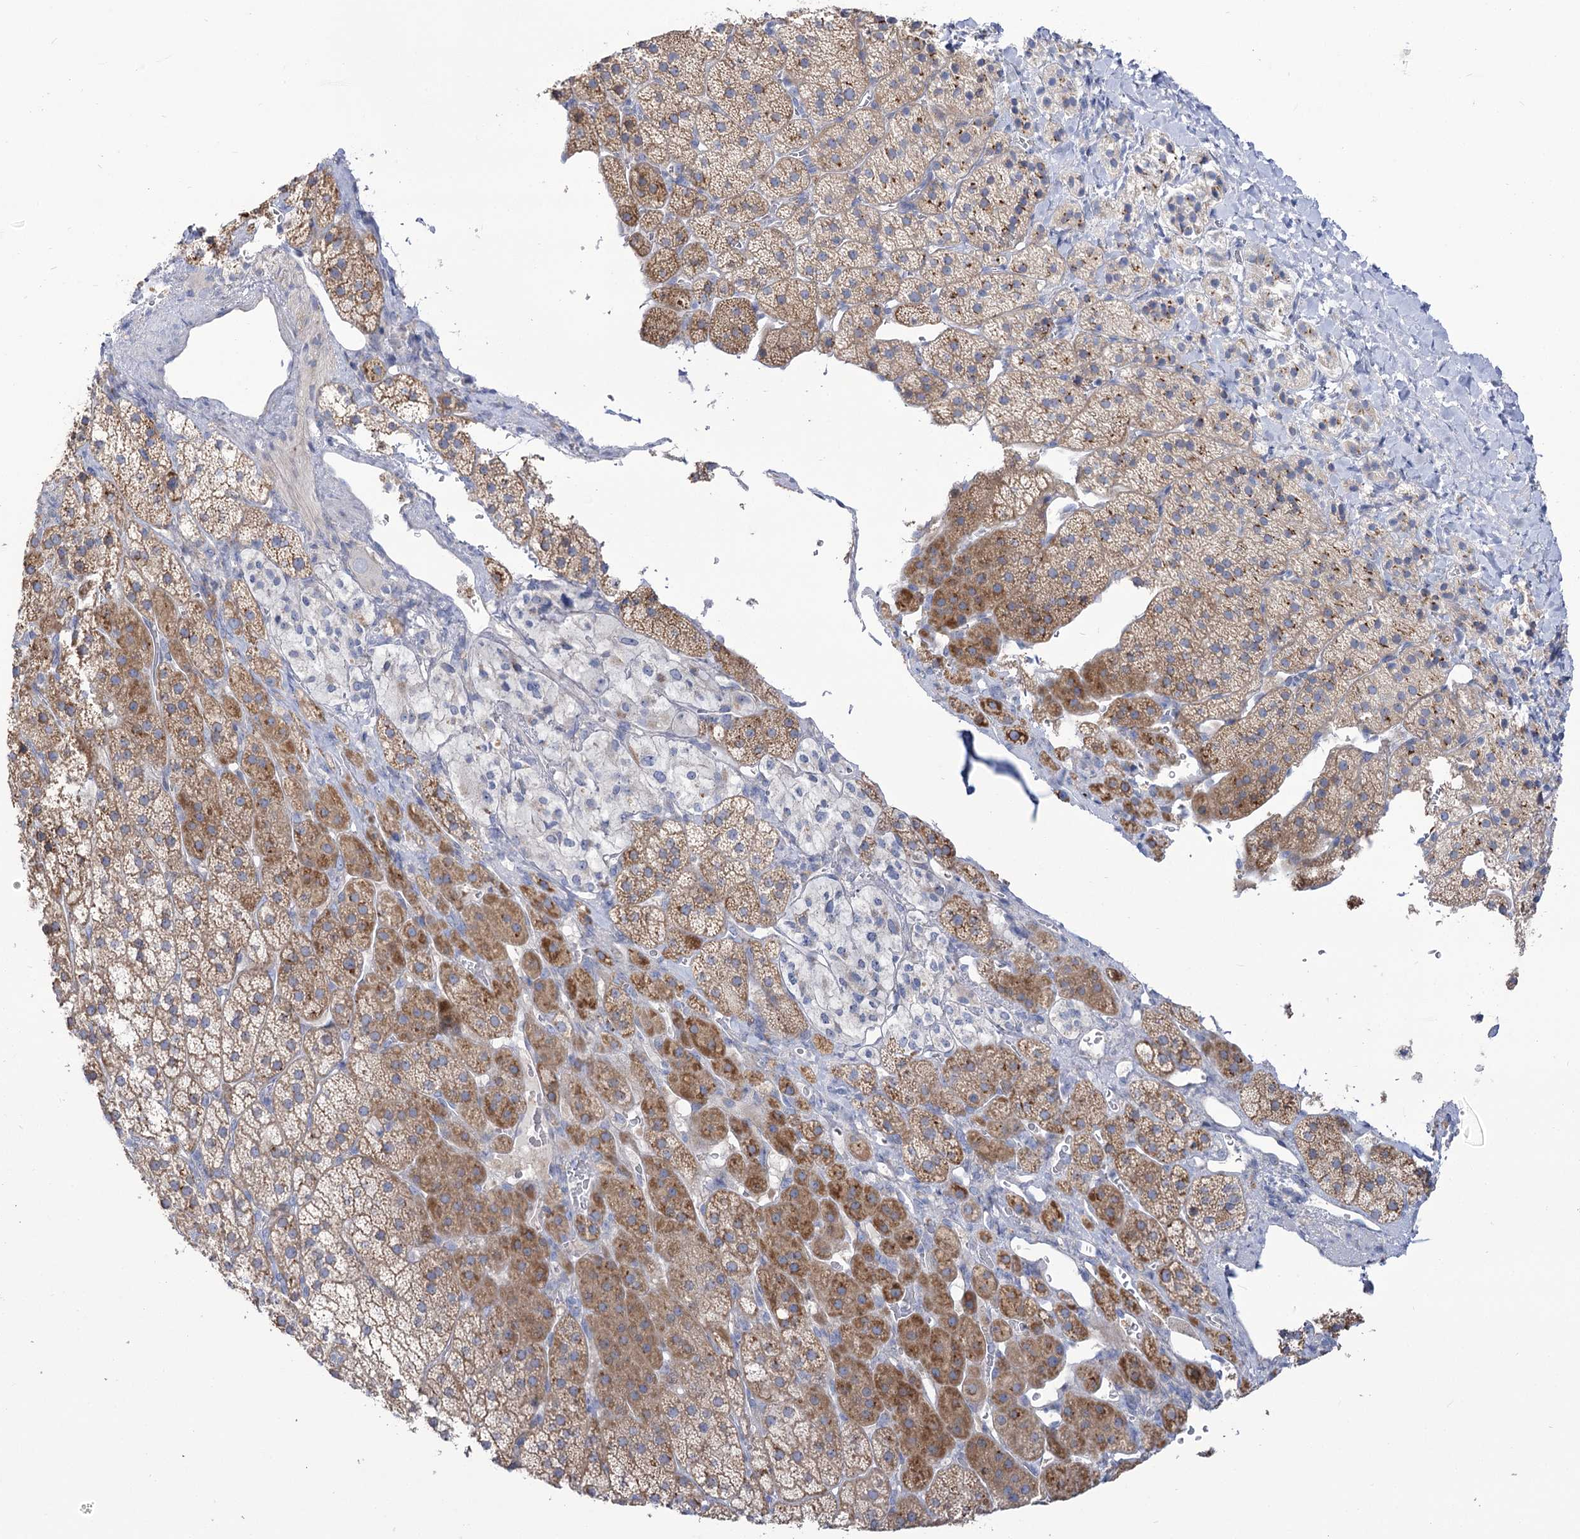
{"staining": {"intensity": "moderate", "quantity": ">75%", "location": "cytoplasmic/membranous"}, "tissue": "adrenal gland", "cell_type": "Glandular cells", "image_type": "normal", "snomed": [{"axis": "morphology", "description": "Normal tissue, NOS"}, {"axis": "topography", "description": "Adrenal gland"}], "caption": "Glandular cells display medium levels of moderate cytoplasmic/membranous positivity in approximately >75% of cells in normal adrenal gland. (DAB (3,3'-diaminobenzidine) IHC with brightfield microscopy, high magnification).", "gene": "SUOX", "patient": {"sex": "female", "age": 44}}